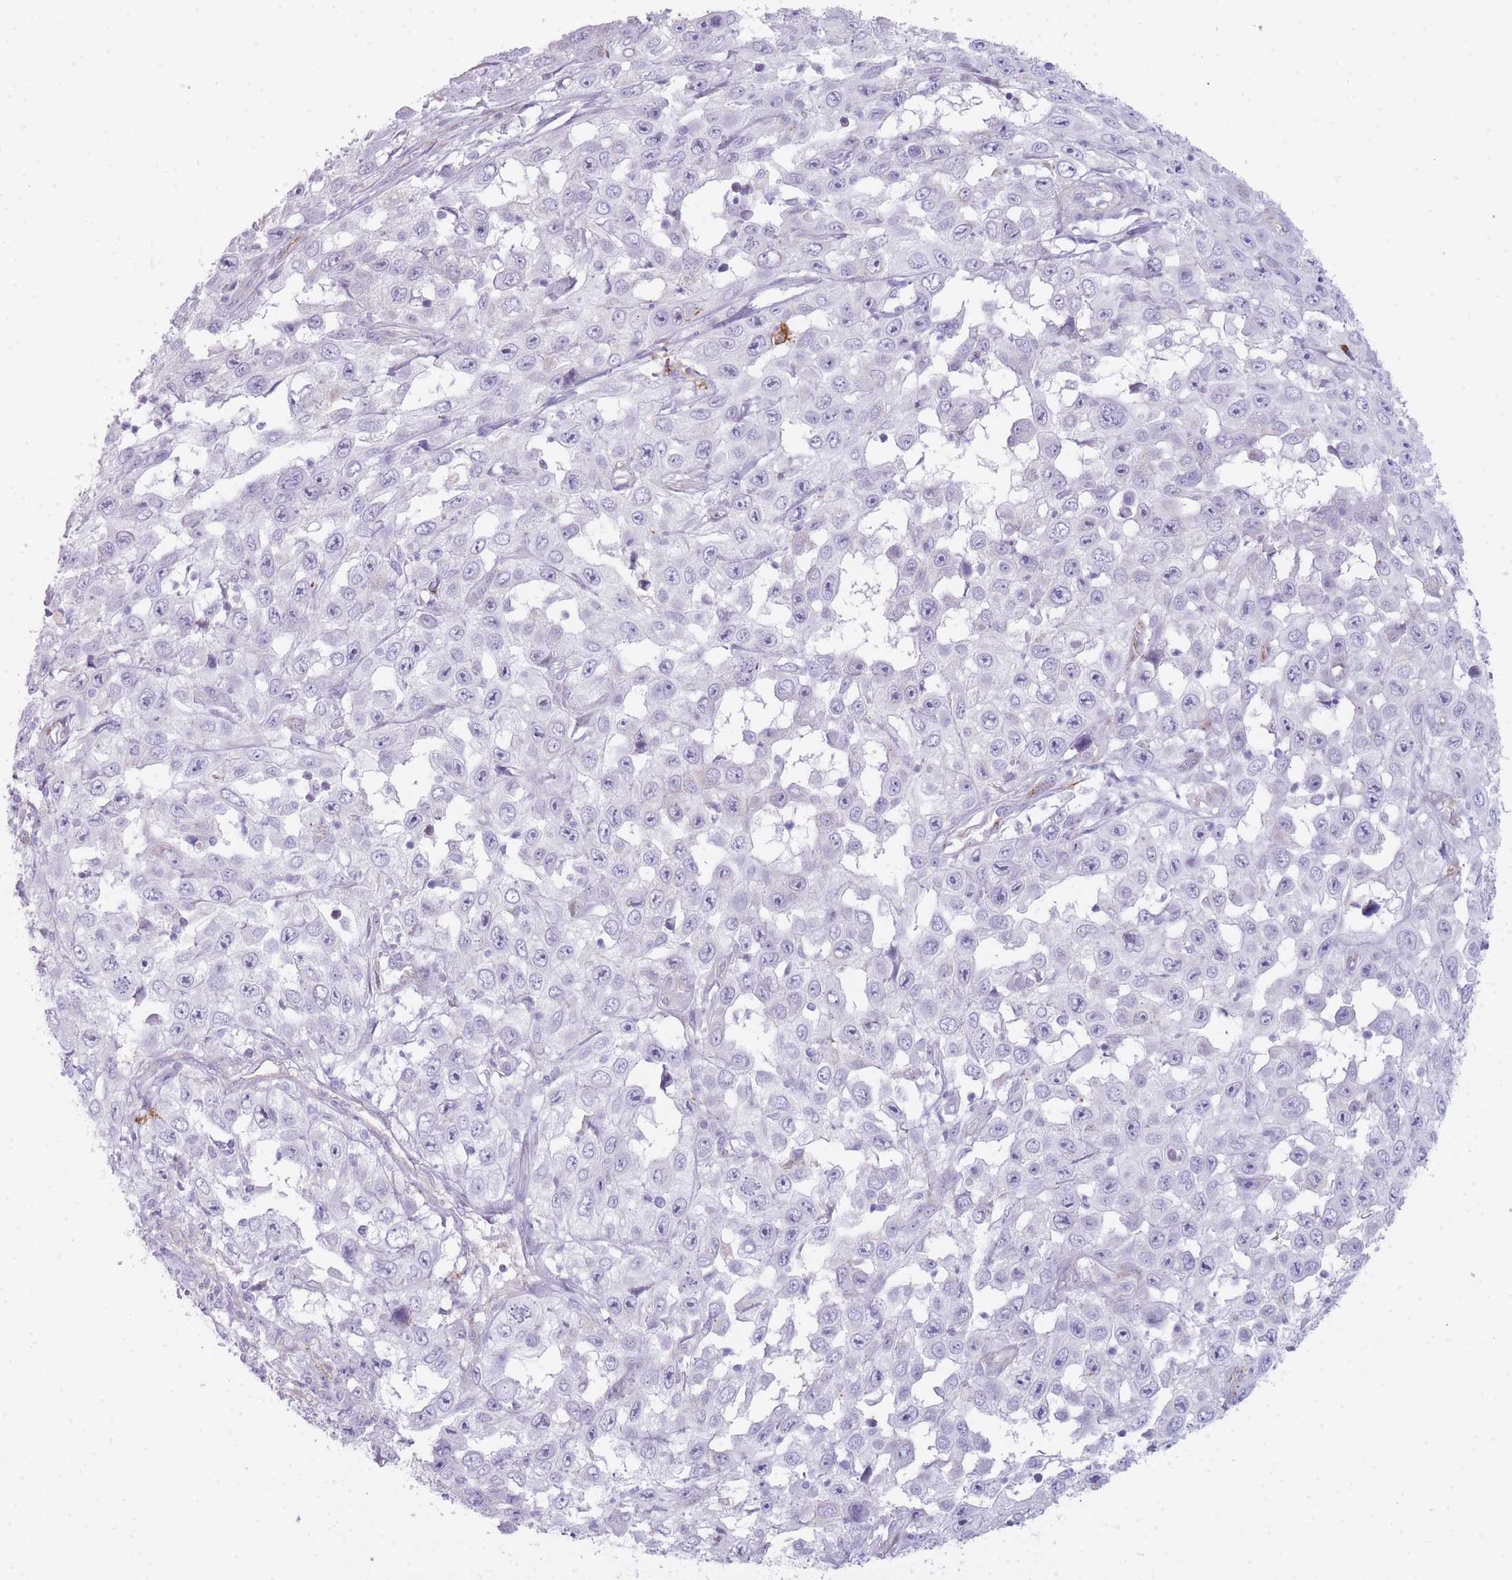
{"staining": {"intensity": "negative", "quantity": "none", "location": "none"}, "tissue": "skin cancer", "cell_type": "Tumor cells", "image_type": "cancer", "snomed": [{"axis": "morphology", "description": "Squamous cell carcinoma, NOS"}, {"axis": "topography", "description": "Skin"}], "caption": "This is an immunohistochemistry (IHC) image of skin cancer (squamous cell carcinoma). There is no expression in tumor cells.", "gene": "UTP14A", "patient": {"sex": "male", "age": 82}}